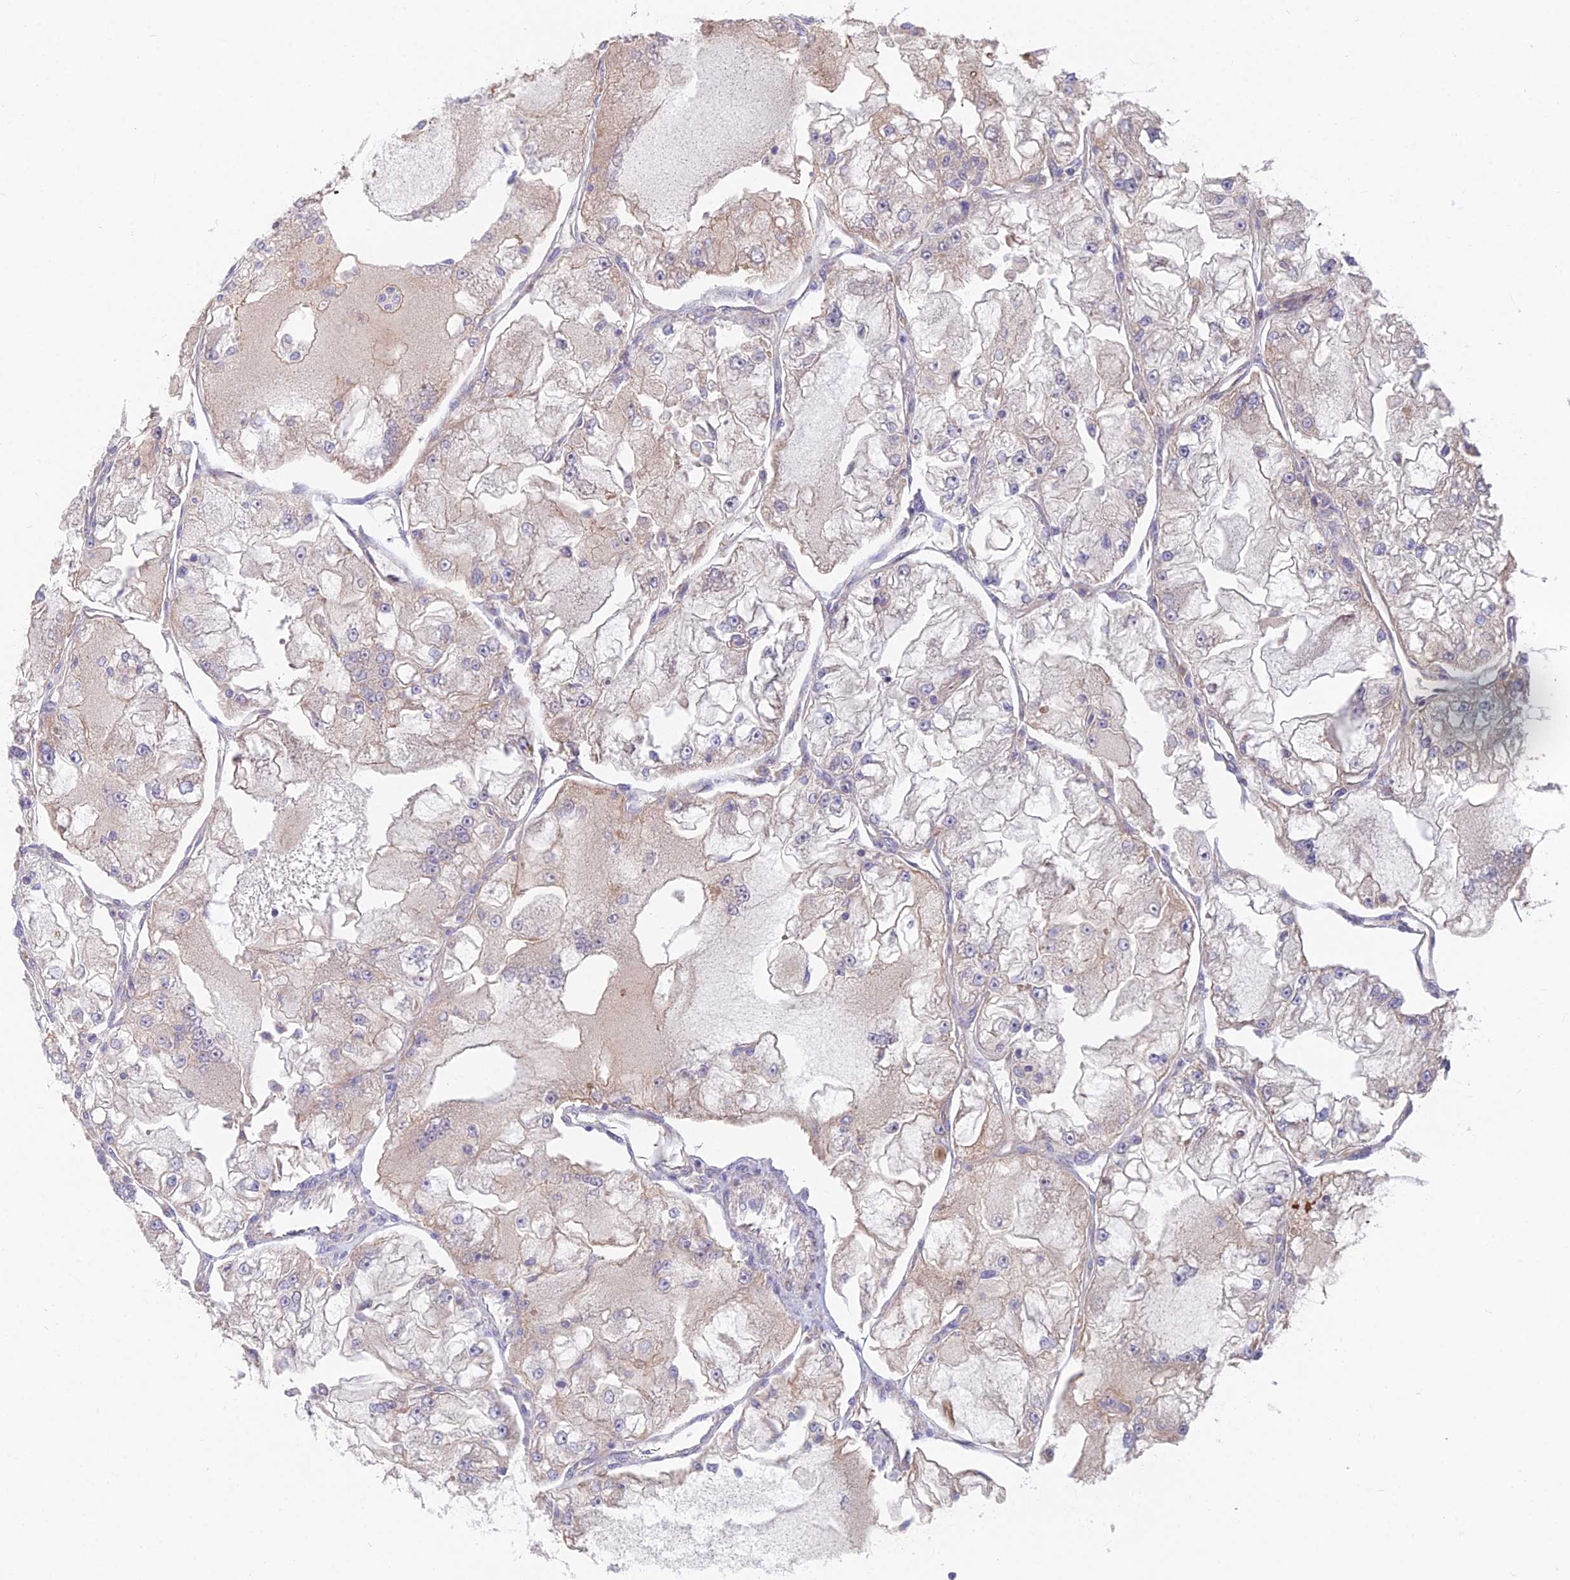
{"staining": {"intensity": "weak", "quantity": "<25%", "location": "cytoplasmic/membranous"}, "tissue": "renal cancer", "cell_type": "Tumor cells", "image_type": "cancer", "snomed": [{"axis": "morphology", "description": "Adenocarcinoma, NOS"}, {"axis": "topography", "description": "Kidney"}], "caption": "Protein analysis of renal cancer reveals no significant staining in tumor cells. The staining was performed using DAB to visualize the protein expression in brown, while the nuclei were stained in blue with hematoxylin (Magnification: 20x).", "gene": "TBC1D20", "patient": {"sex": "female", "age": 72}}